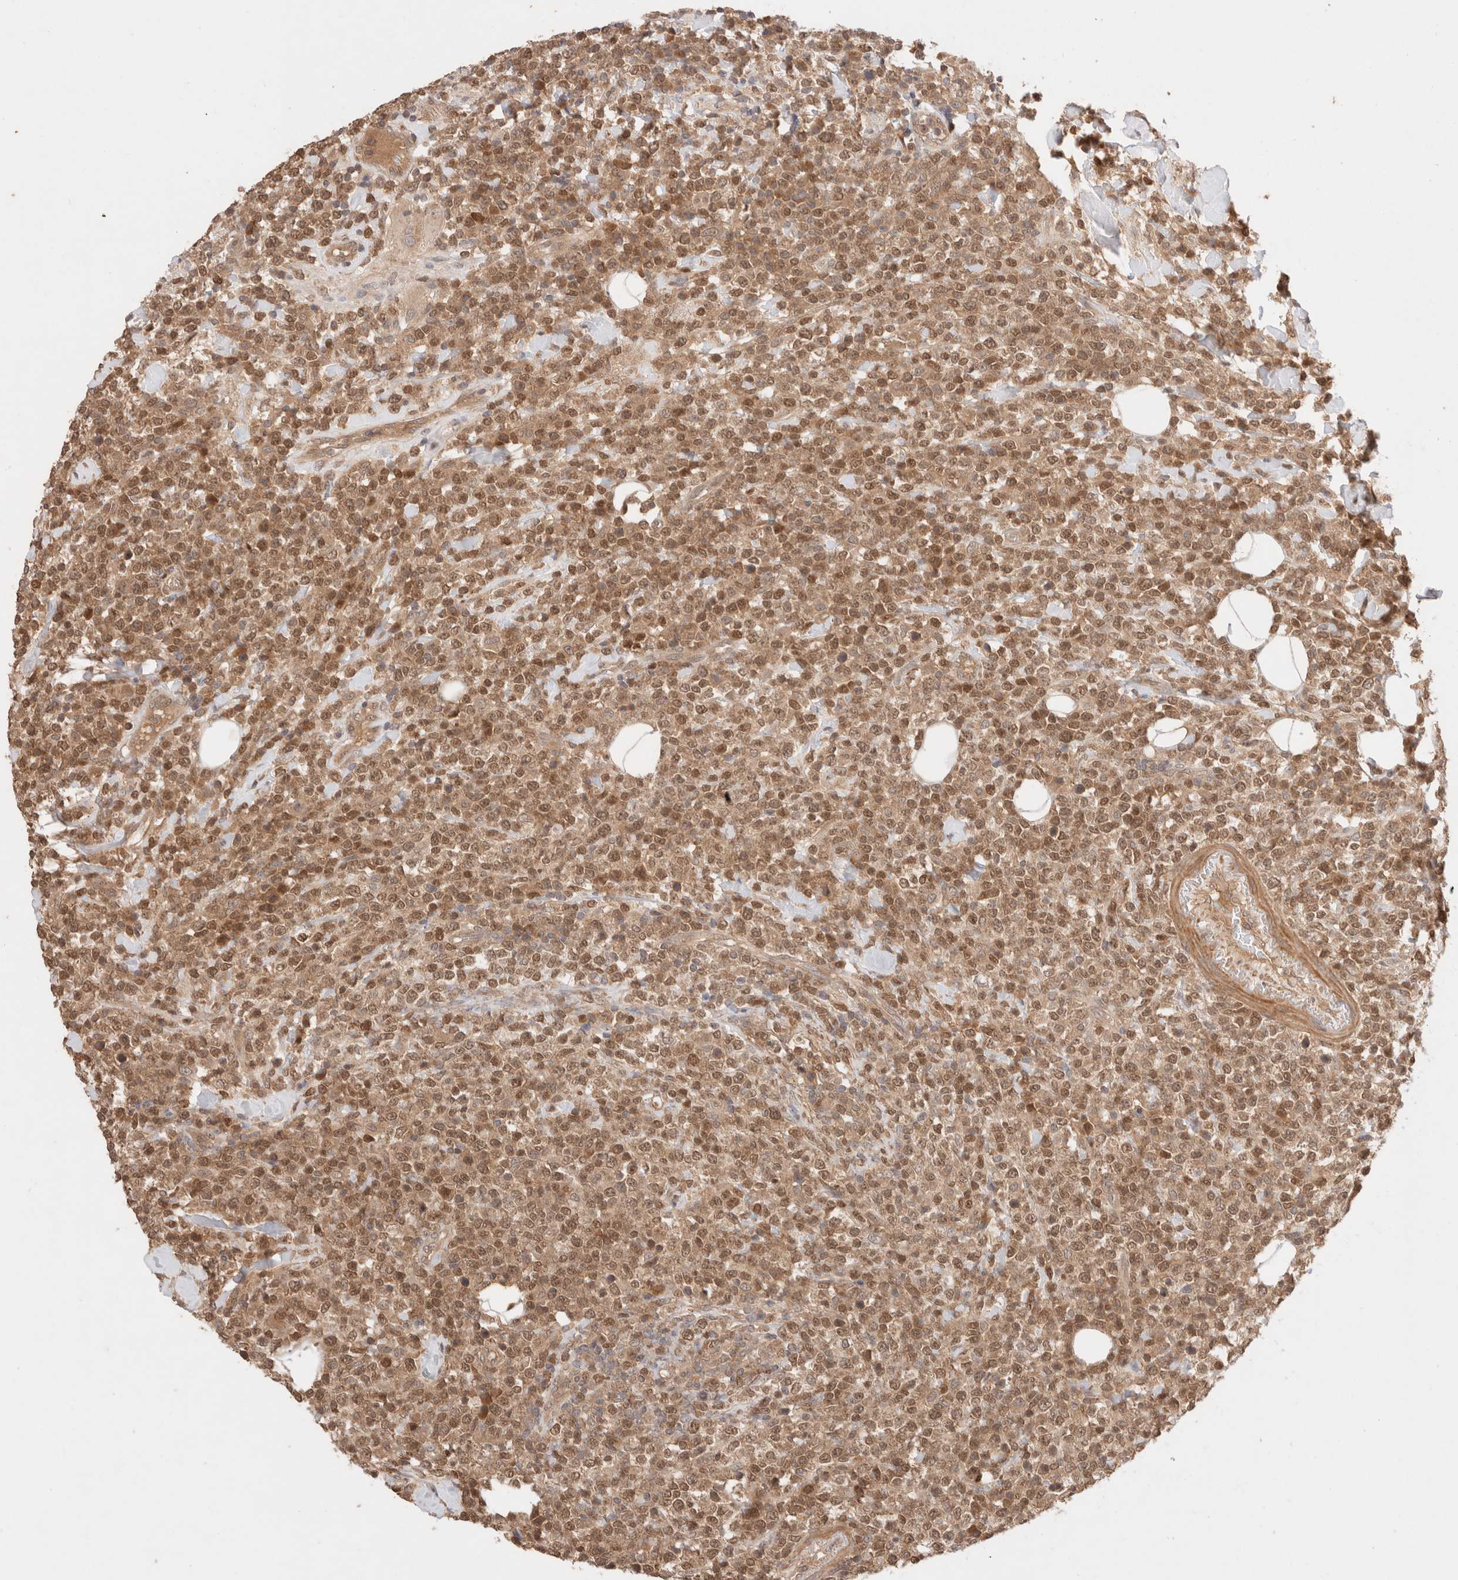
{"staining": {"intensity": "moderate", "quantity": ">75%", "location": "cytoplasmic/membranous,nuclear"}, "tissue": "lymphoma", "cell_type": "Tumor cells", "image_type": "cancer", "snomed": [{"axis": "morphology", "description": "Malignant lymphoma, non-Hodgkin's type, High grade"}, {"axis": "topography", "description": "Colon"}], "caption": "The histopathology image demonstrates staining of lymphoma, revealing moderate cytoplasmic/membranous and nuclear protein positivity (brown color) within tumor cells. The protein of interest is shown in brown color, while the nuclei are stained blue.", "gene": "CARNMT1", "patient": {"sex": "female", "age": 53}}